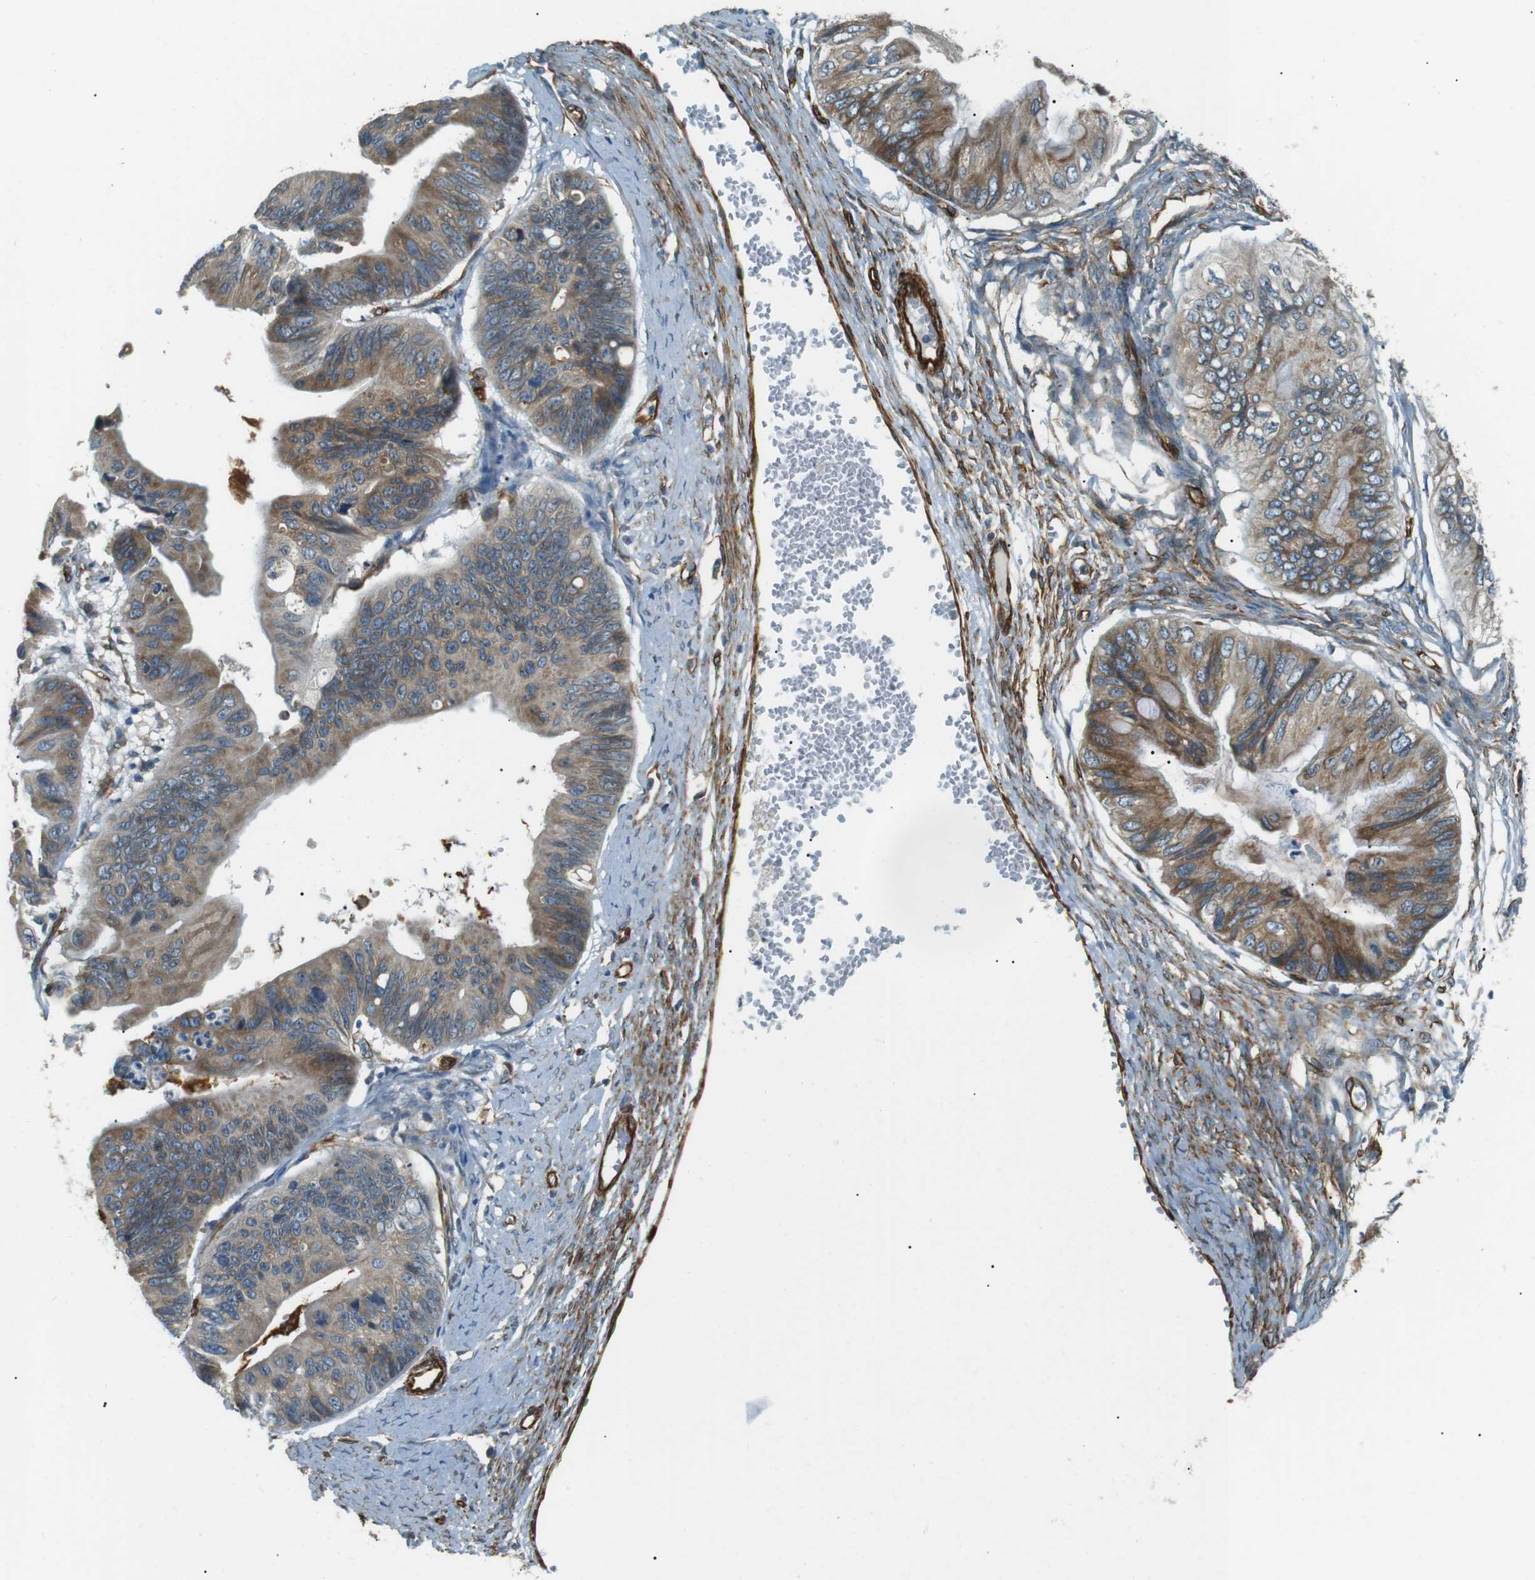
{"staining": {"intensity": "moderate", "quantity": ">75%", "location": "cytoplasmic/membranous"}, "tissue": "ovarian cancer", "cell_type": "Tumor cells", "image_type": "cancer", "snomed": [{"axis": "morphology", "description": "Cystadenocarcinoma, mucinous, NOS"}, {"axis": "topography", "description": "Ovary"}], "caption": "This histopathology image reveals IHC staining of ovarian mucinous cystadenocarcinoma, with medium moderate cytoplasmic/membranous expression in about >75% of tumor cells.", "gene": "ODR4", "patient": {"sex": "female", "age": 61}}